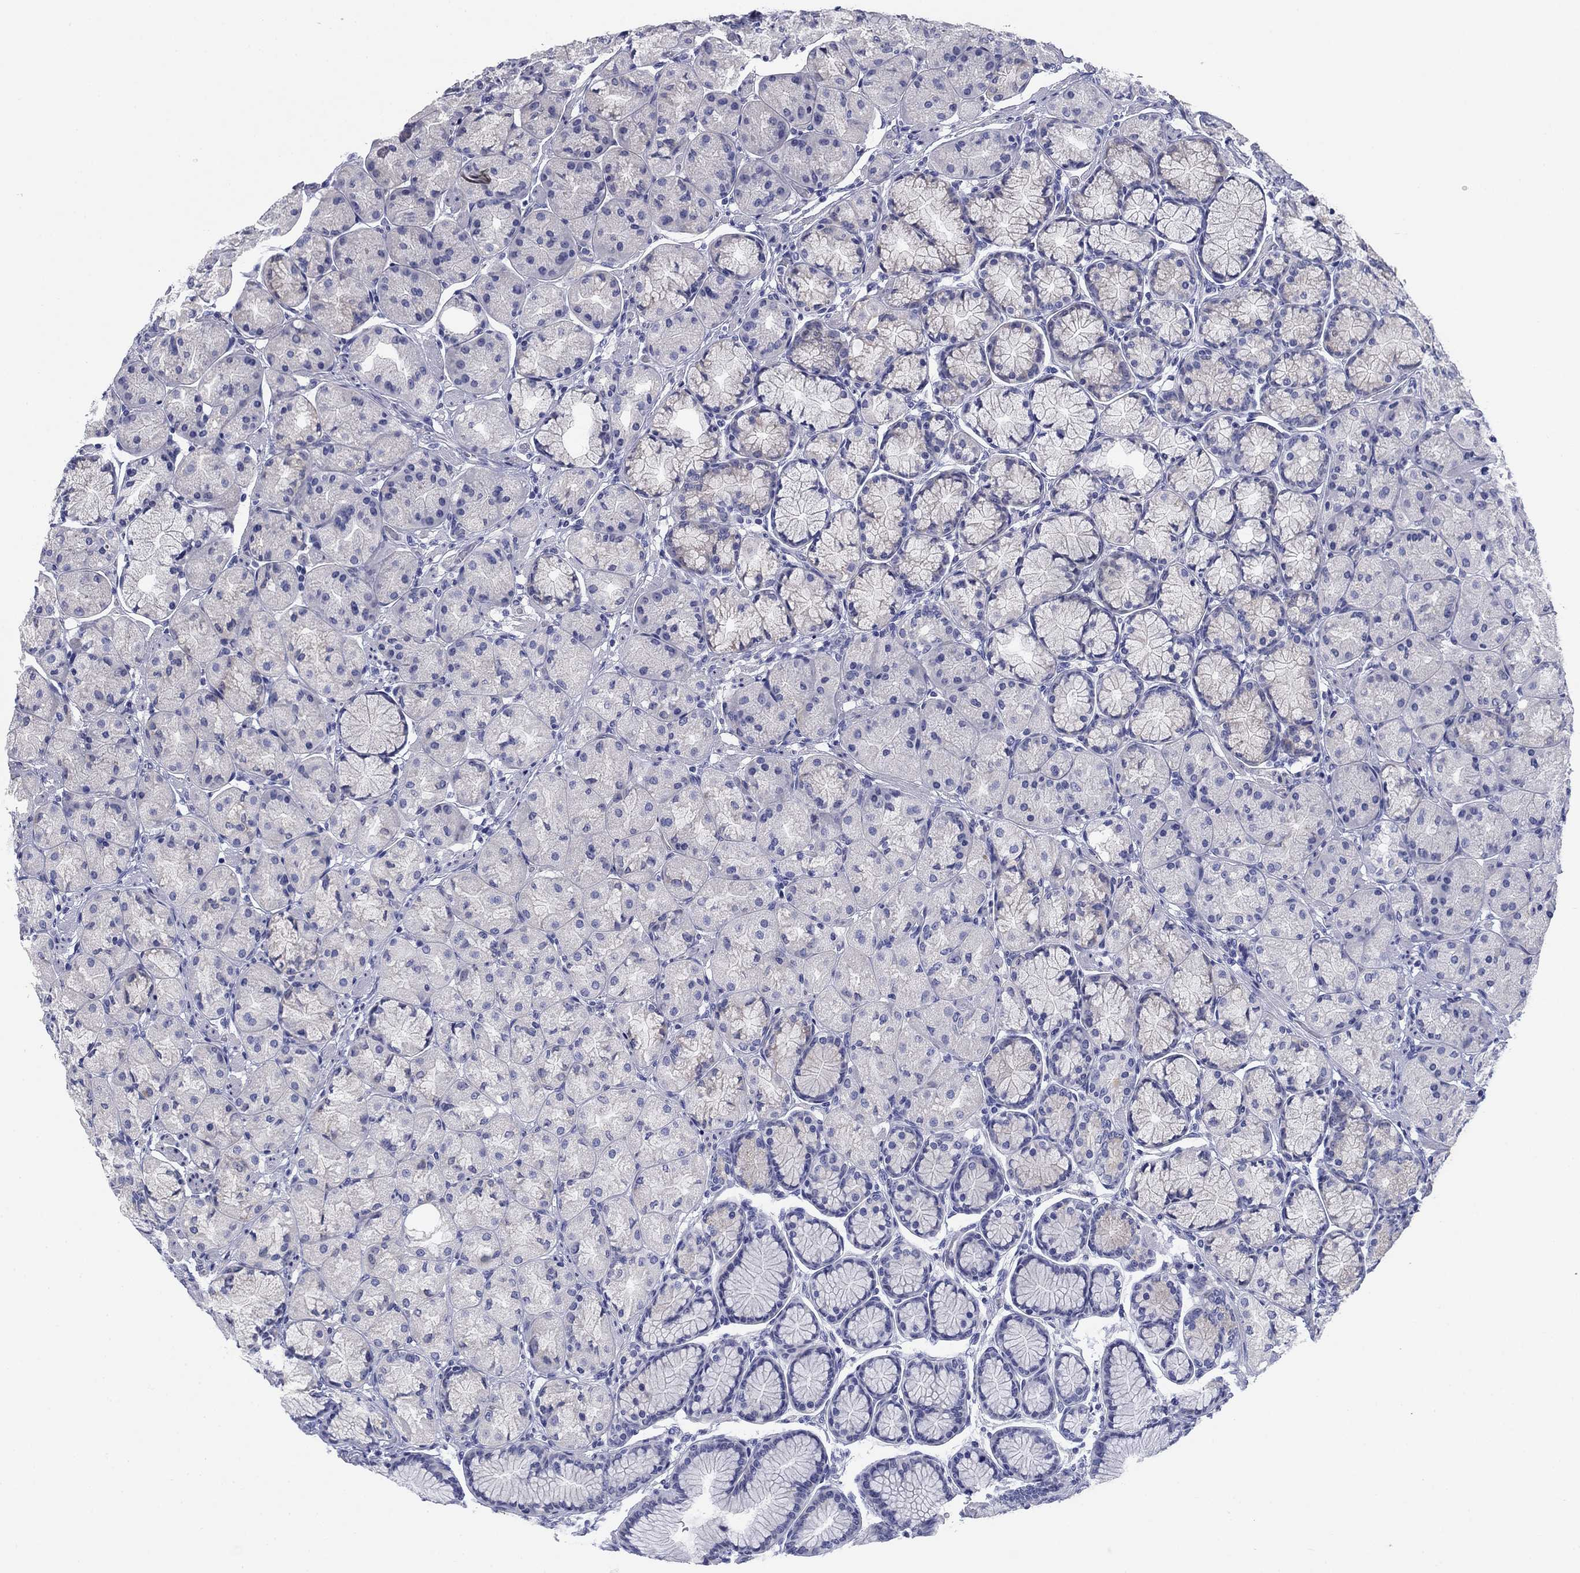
{"staining": {"intensity": "negative", "quantity": "none", "location": "none"}, "tissue": "stomach", "cell_type": "Glandular cells", "image_type": "normal", "snomed": [{"axis": "morphology", "description": "Normal tissue, NOS"}, {"axis": "morphology", "description": "Adenocarcinoma, NOS"}, {"axis": "morphology", "description": "Adenocarcinoma, High grade"}, {"axis": "topography", "description": "Stomach, upper"}, {"axis": "topography", "description": "Stomach"}], "caption": "Immunohistochemical staining of normal human stomach shows no significant staining in glandular cells.", "gene": "PRKCG", "patient": {"sex": "female", "age": 65}}